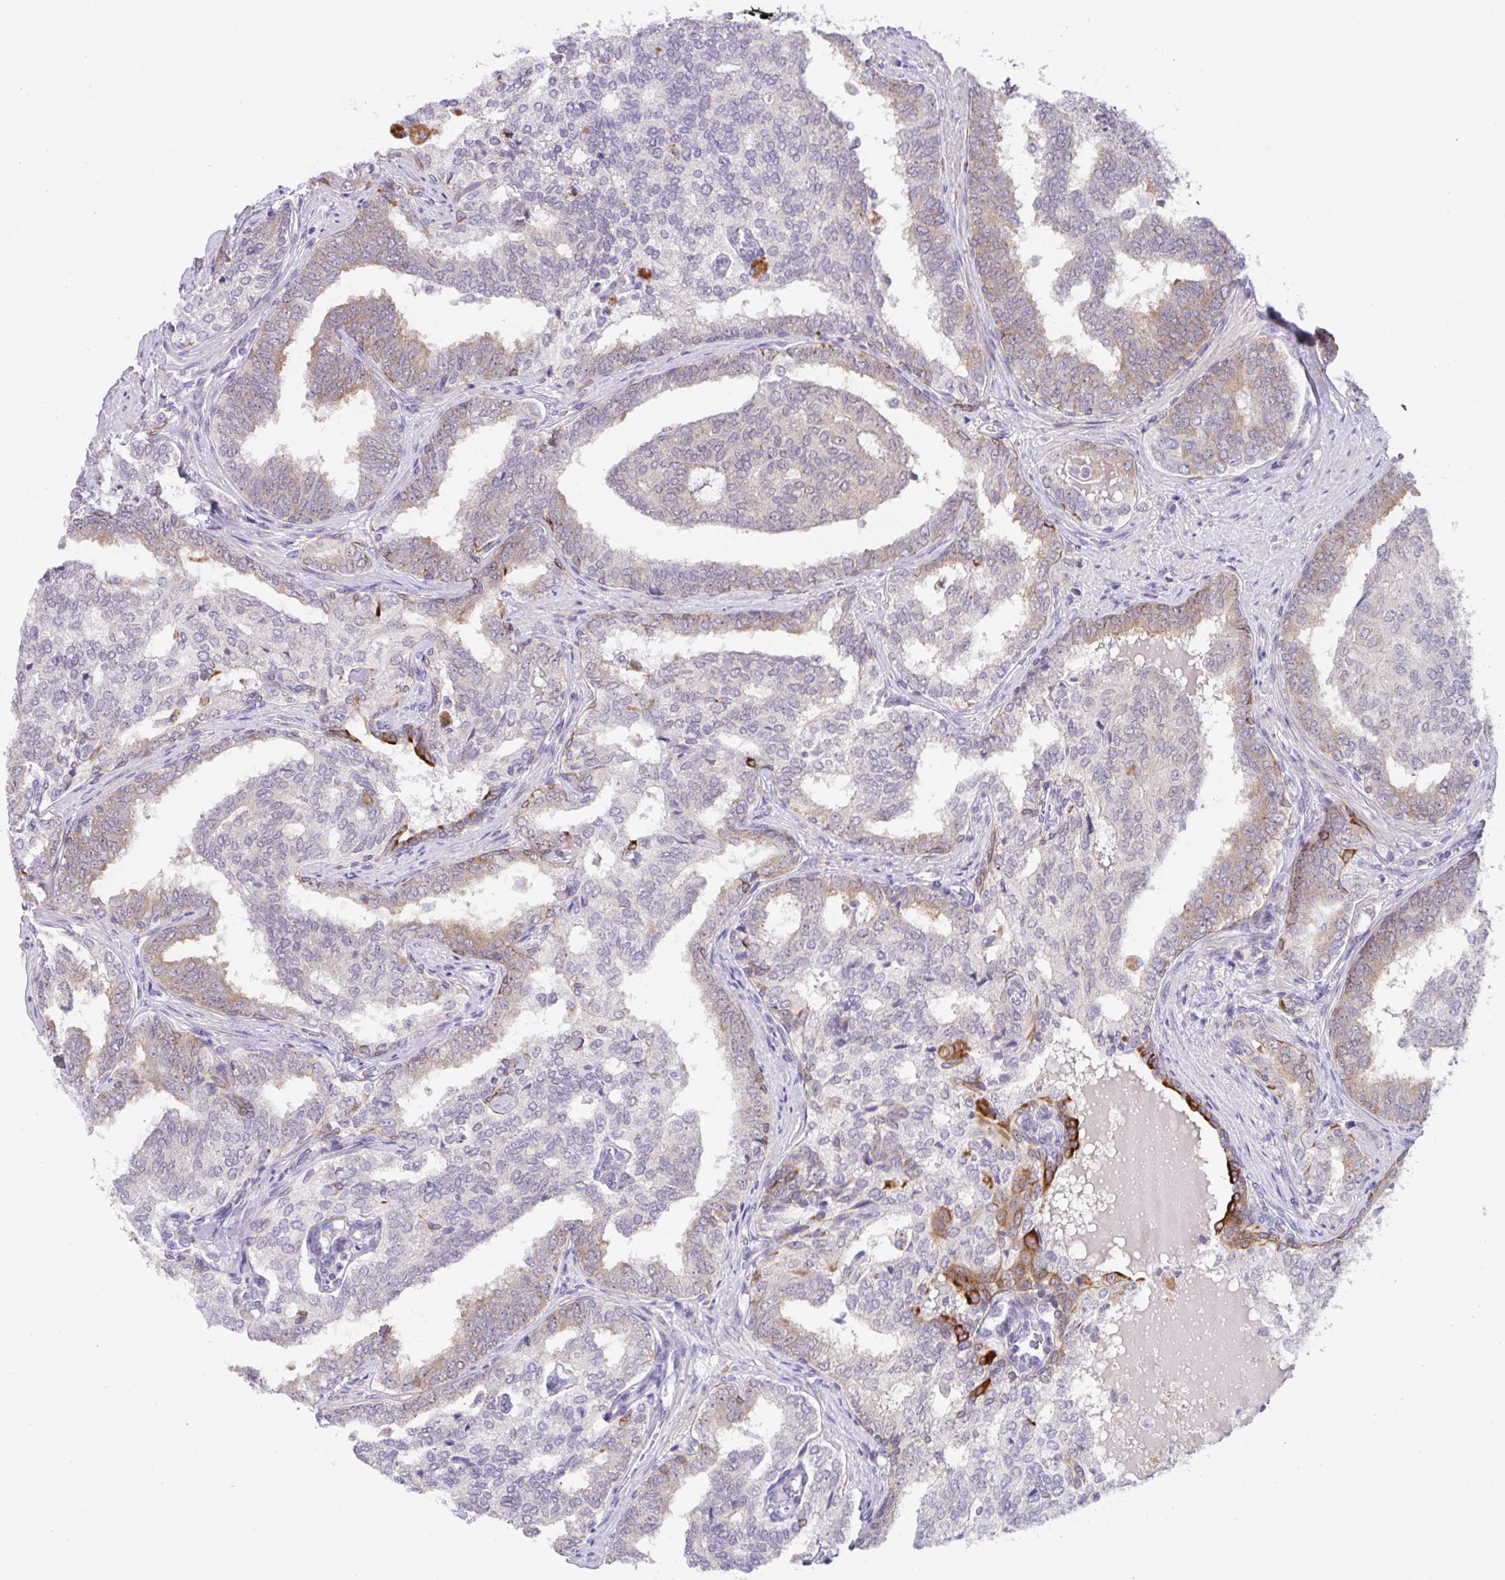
{"staining": {"intensity": "moderate", "quantity": "<25%", "location": "cytoplasmic/membranous"}, "tissue": "prostate cancer", "cell_type": "Tumor cells", "image_type": "cancer", "snomed": [{"axis": "morphology", "description": "Adenocarcinoma, High grade"}, {"axis": "topography", "description": "Prostate"}], "caption": "There is low levels of moderate cytoplasmic/membranous staining in tumor cells of prostate cancer (high-grade adenocarcinoma), as demonstrated by immunohistochemical staining (brown color).", "gene": "TRAF4", "patient": {"sex": "male", "age": 72}}